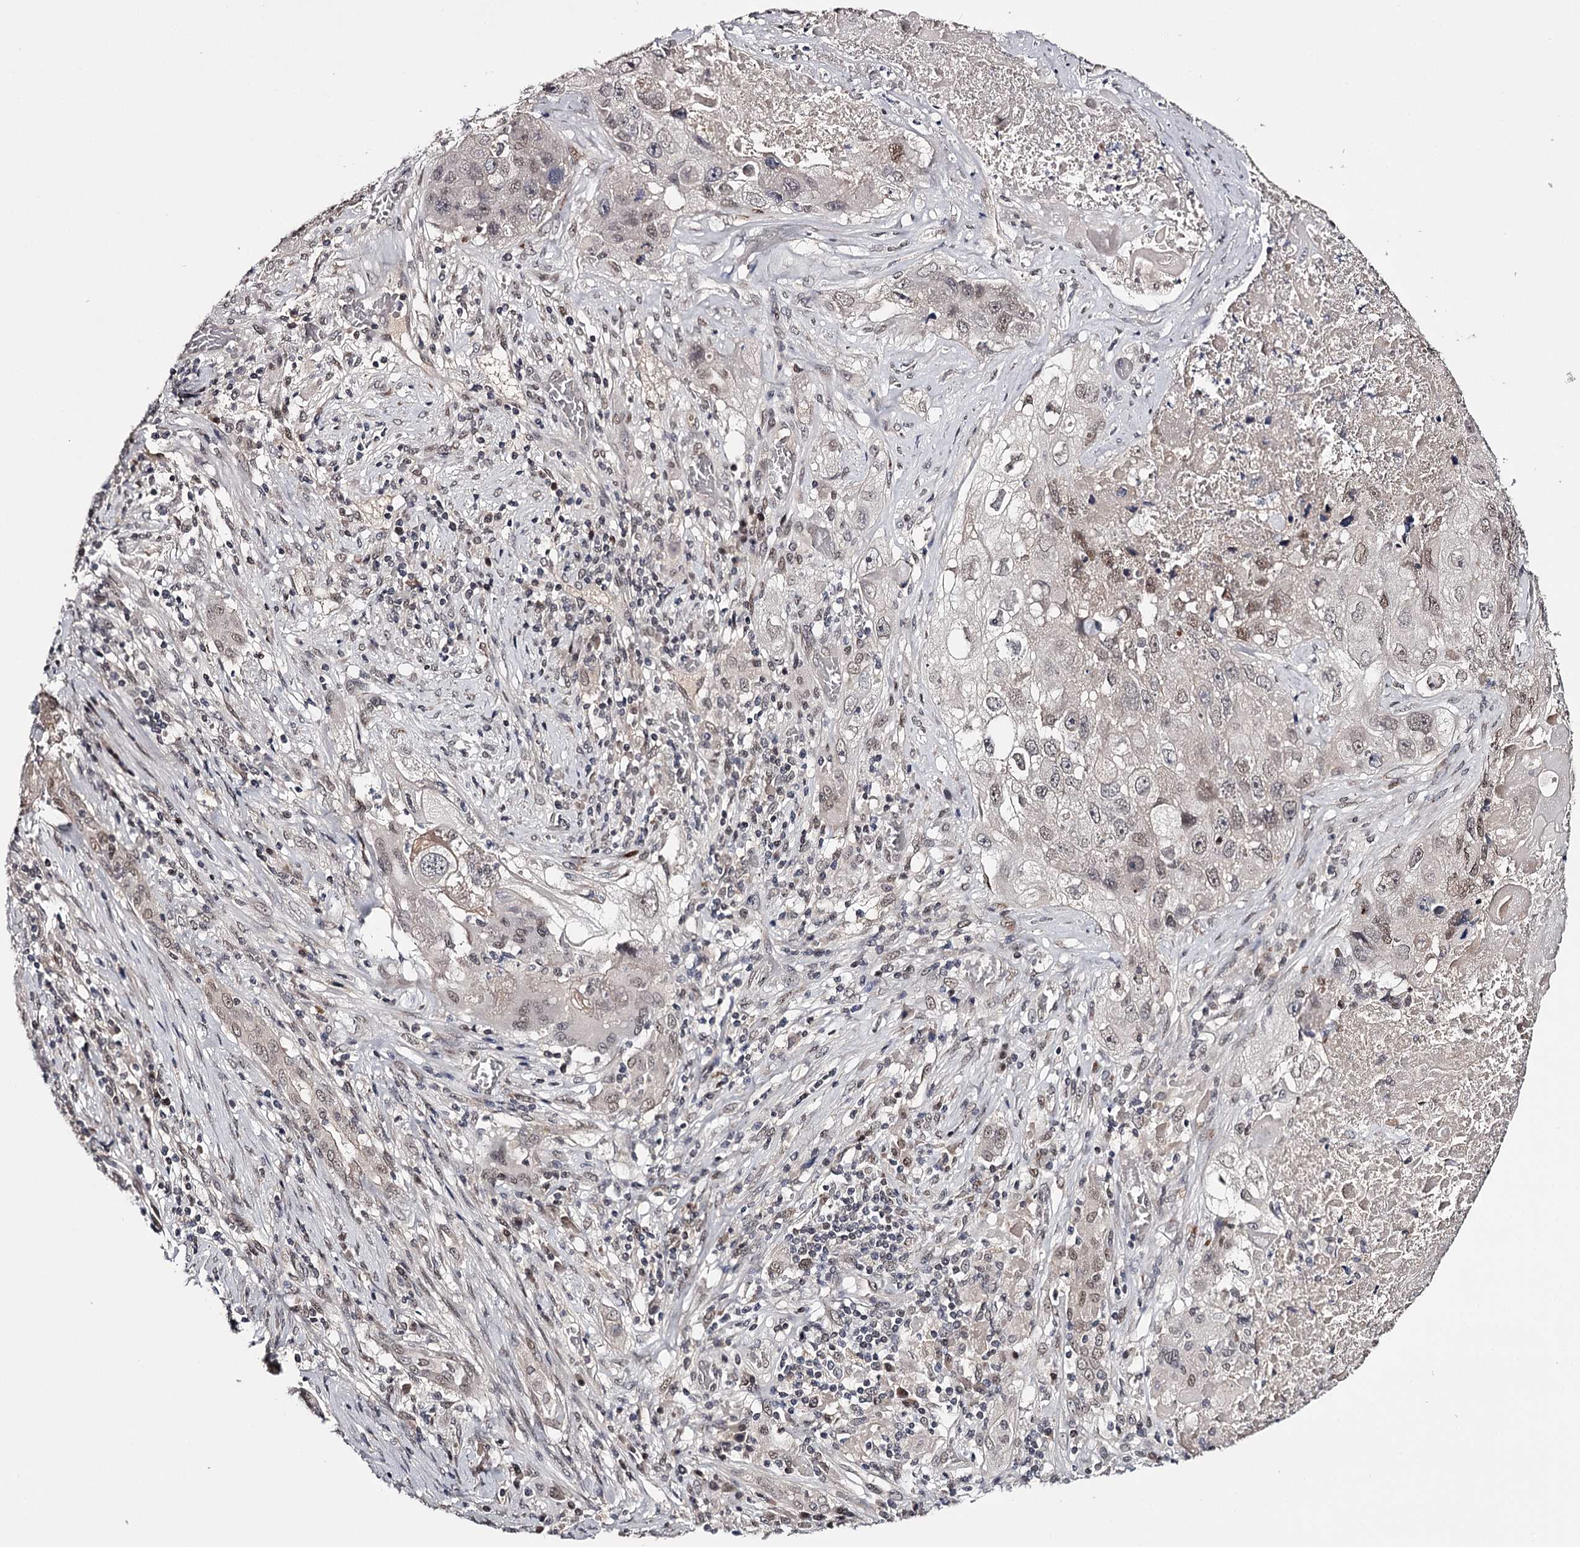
{"staining": {"intensity": "weak", "quantity": "<25%", "location": "nuclear"}, "tissue": "lung cancer", "cell_type": "Tumor cells", "image_type": "cancer", "snomed": [{"axis": "morphology", "description": "Squamous cell carcinoma, NOS"}, {"axis": "topography", "description": "Lung"}], "caption": "Immunohistochemistry (IHC) histopathology image of squamous cell carcinoma (lung) stained for a protein (brown), which reveals no positivity in tumor cells. Nuclei are stained in blue.", "gene": "TTC33", "patient": {"sex": "male", "age": 61}}